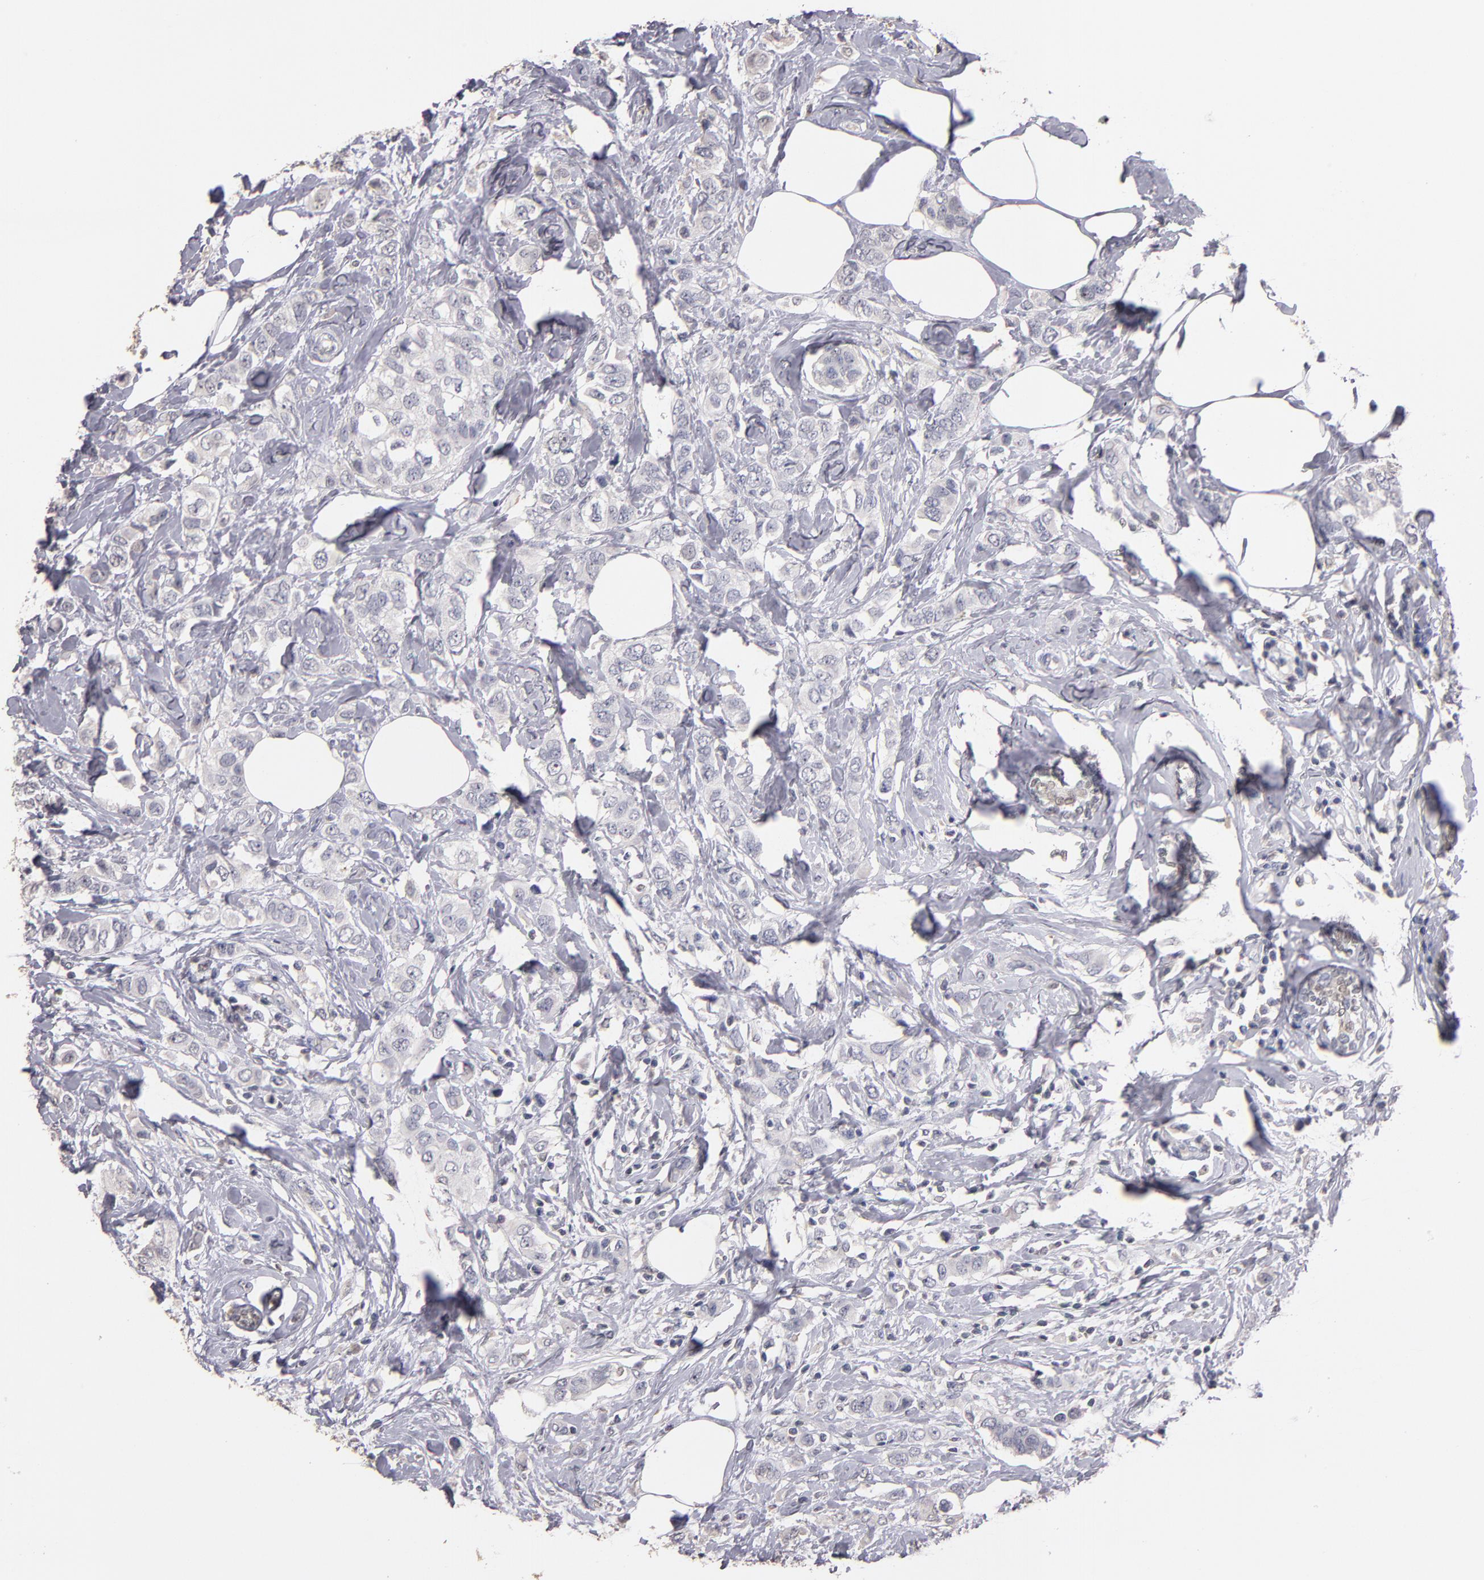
{"staining": {"intensity": "negative", "quantity": "none", "location": "none"}, "tissue": "breast cancer", "cell_type": "Tumor cells", "image_type": "cancer", "snomed": [{"axis": "morphology", "description": "Normal tissue, NOS"}, {"axis": "morphology", "description": "Duct carcinoma"}, {"axis": "topography", "description": "Breast"}], "caption": "A high-resolution photomicrograph shows IHC staining of invasive ductal carcinoma (breast), which reveals no significant positivity in tumor cells.", "gene": "SOX10", "patient": {"sex": "female", "age": 50}}